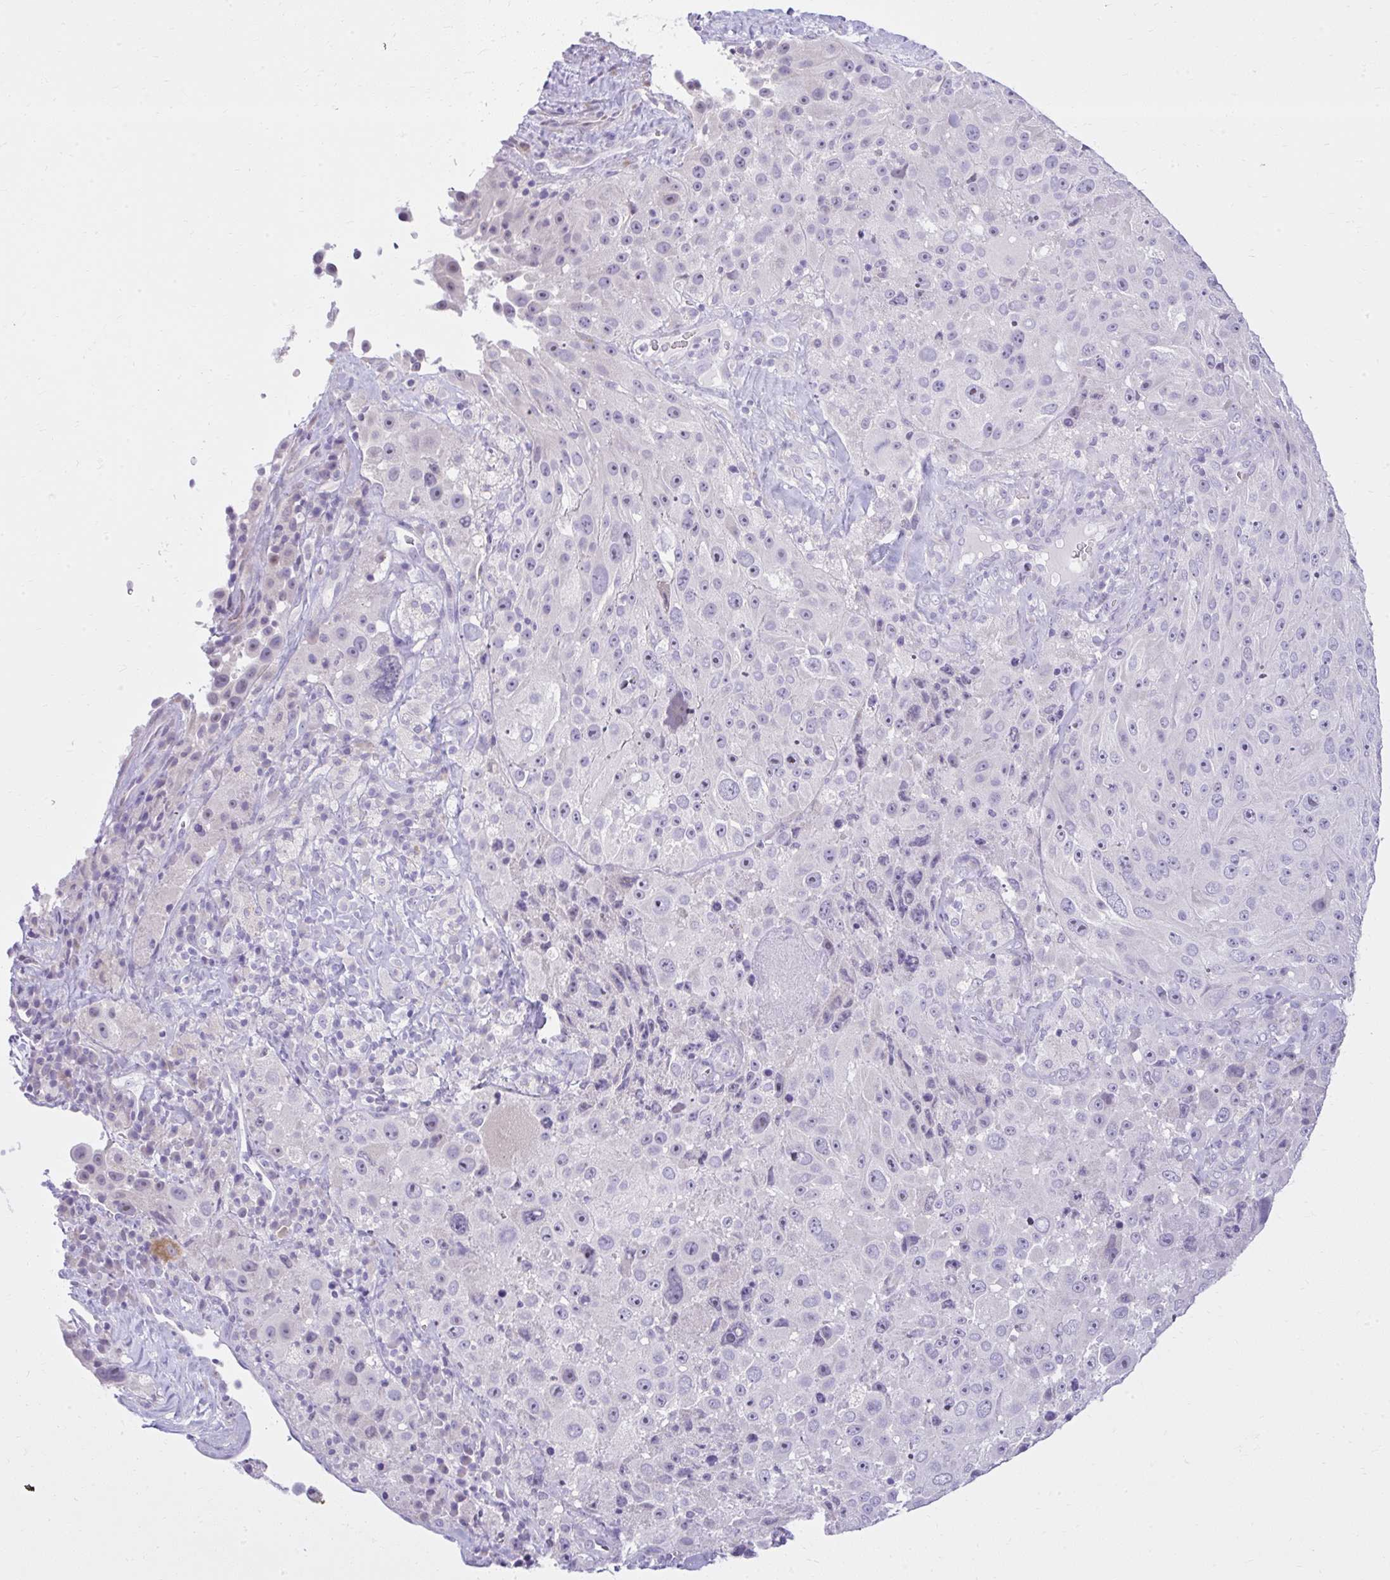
{"staining": {"intensity": "negative", "quantity": "none", "location": "none"}, "tissue": "melanoma", "cell_type": "Tumor cells", "image_type": "cancer", "snomed": [{"axis": "morphology", "description": "Malignant melanoma, Metastatic site"}, {"axis": "topography", "description": "Lymph node"}], "caption": "Immunohistochemistry (IHC) image of neoplastic tissue: human melanoma stained with DAB shows no significant protein staining in tumor cells. (Stains: DAB (3,3'-diaminobenzidine) IHC with hematoxylin counter stain, Microscopy: brightfield microscopy at high magnification).", "gene": "PRAP1", "patient": {"sex": "male", "age": 62}}